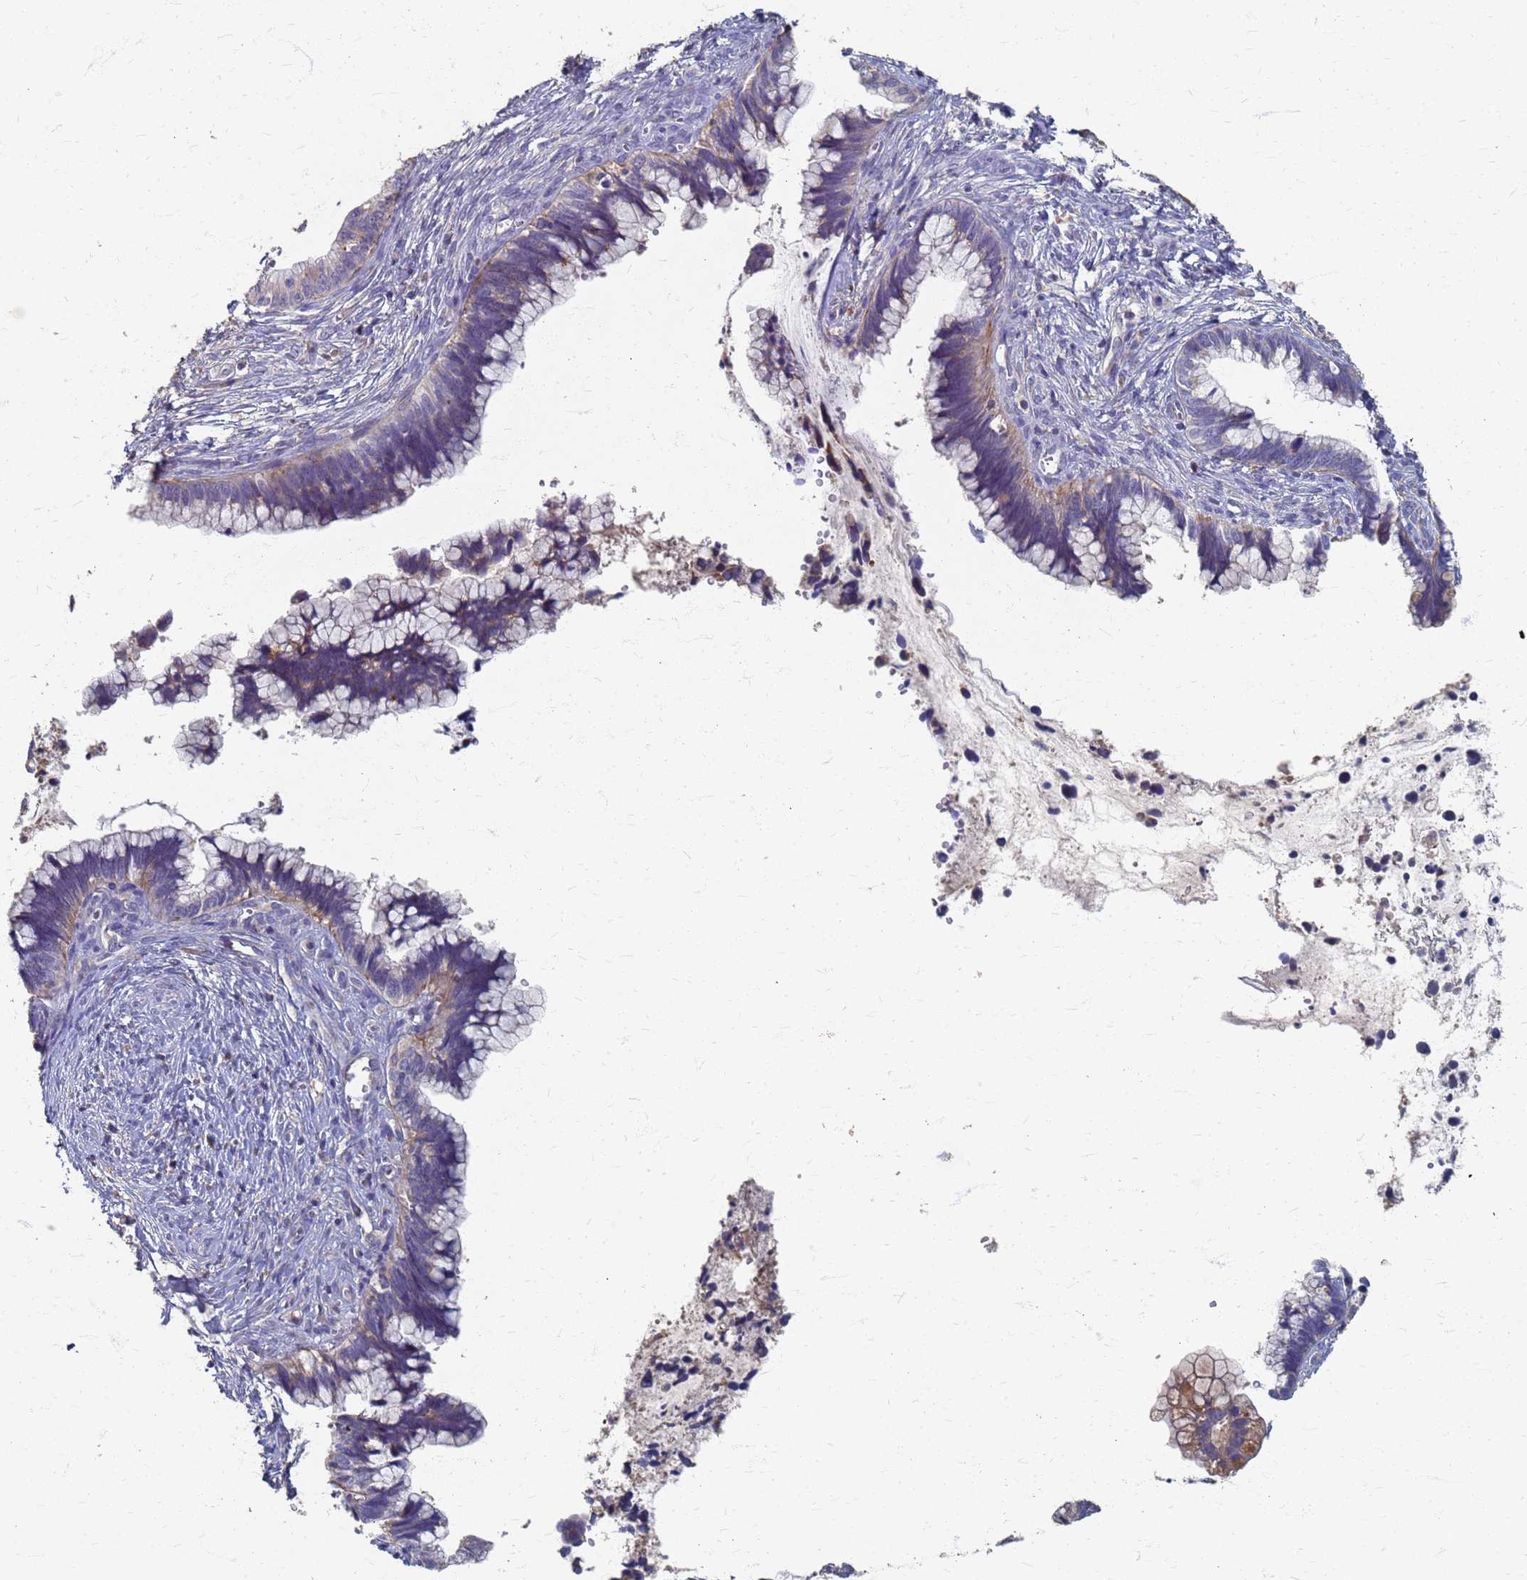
{"staining": {"intensity": "weak", "quantity": "25%-75%", "location": "cytoplasmic/membranous"}, "tissue": "cervical cancer", "cell_type": "Tumor cells", "image_type": "cancer", "snomed": [{"axis": "morphology", "description": "Adenocarcinoma, NOS"}, {"axis": "topography", "description": "Cervix"}], "caption": "About 25%-75% of tumor cells in human cervical cancer (adenocarcinoma) display weak cytoplasmic/membranous protein staining as visualized by brown immunohistochemical staining.", "gene": "KRCC1", "patient": {"sex": "female", "age": 44}}